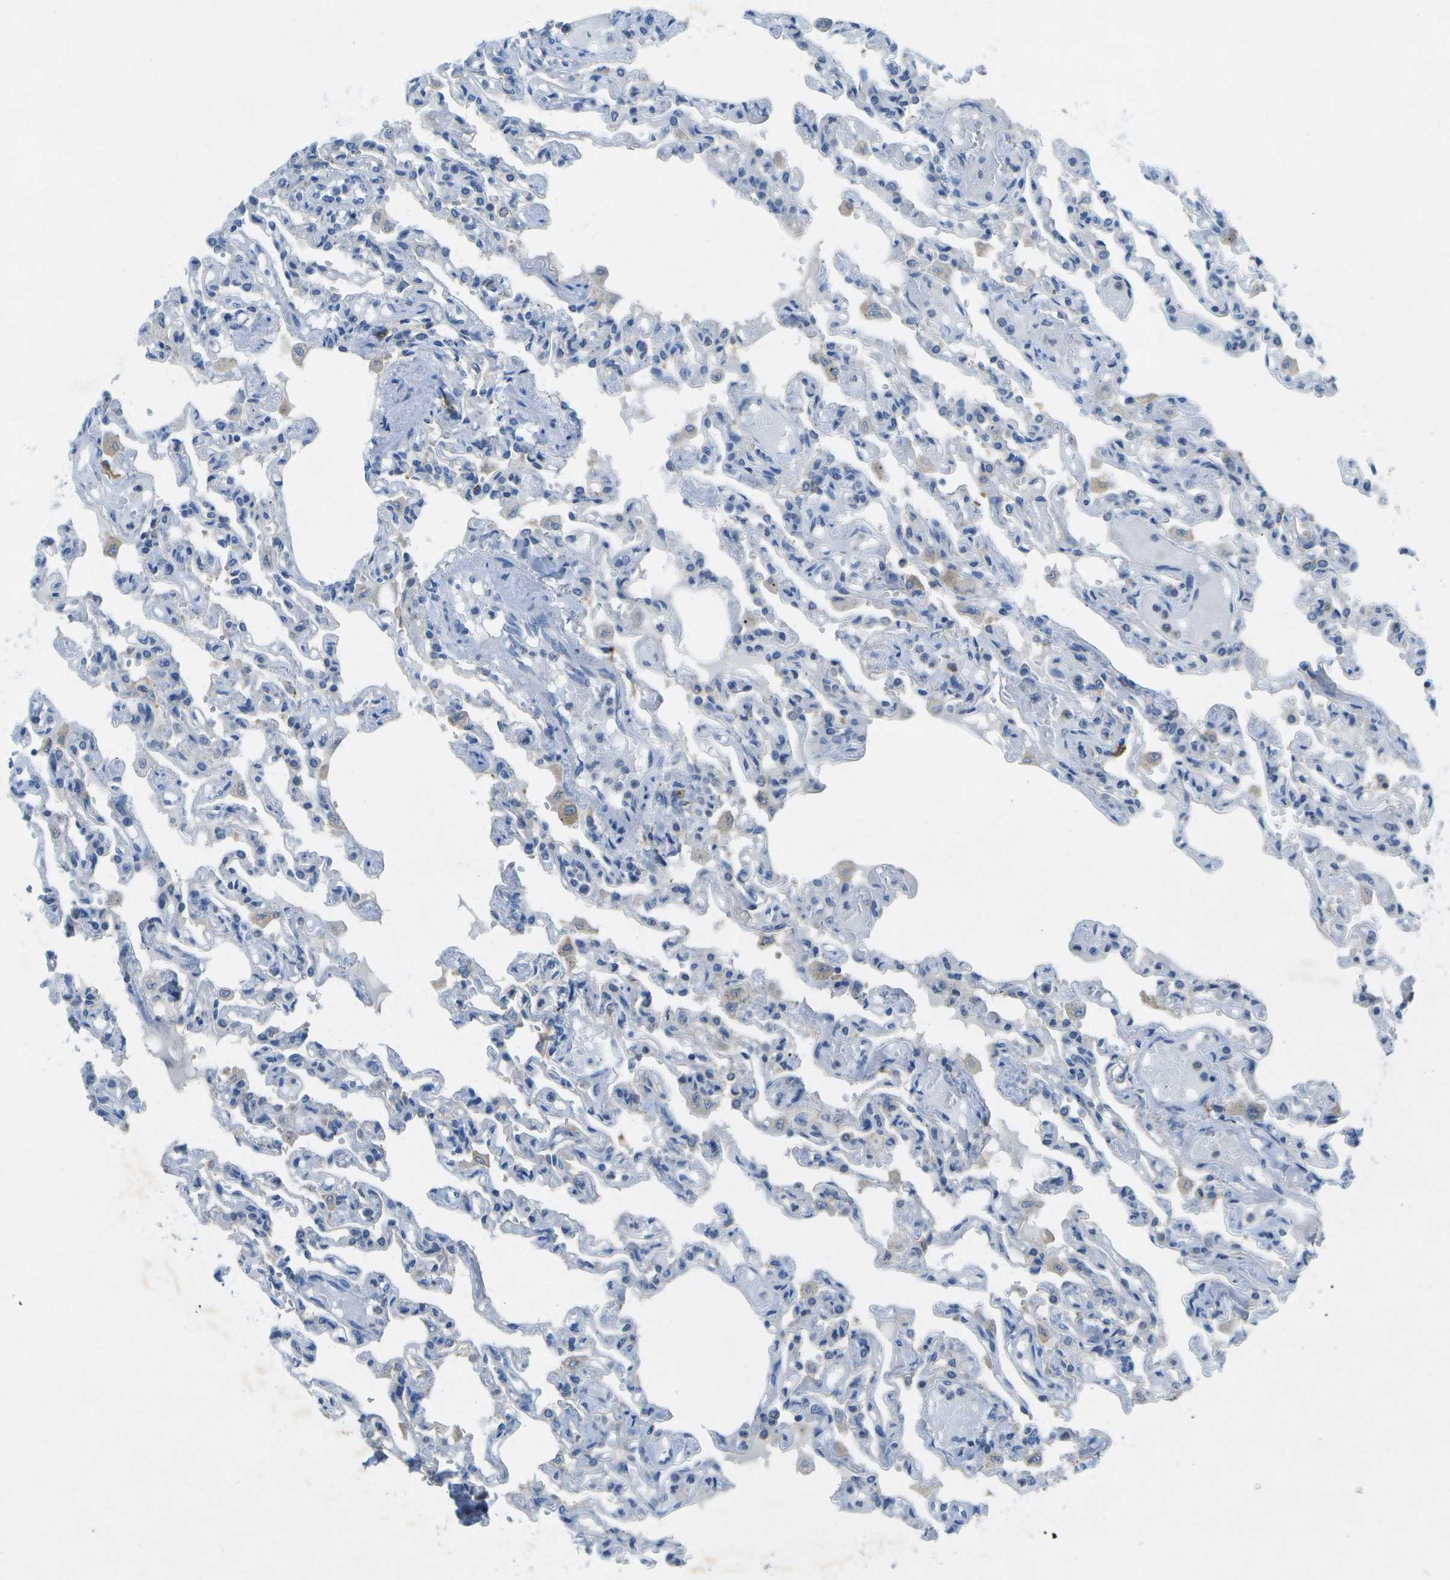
{"staining": {"intensity": "negative", "quantity": "none", "location": "none"}, "tissue": "lung", "cell_type": "Alveolar cells", "image_type": "normal", "snomed": [{"axis": "morphology", "description": "Normal tissue, NOS"}, {"axis": "topography", "description": "Lung"}], "caption": "This is a micrograph of IHC staining of benign lung, which shows no expression in alveolar cells. (Brightfield microscopy of DAB (3,3'-diaminobenzidine) immunohistochemistry at high magnification).", "gene": "WNK2", "patient": {"sex": "male", "age": 21}}